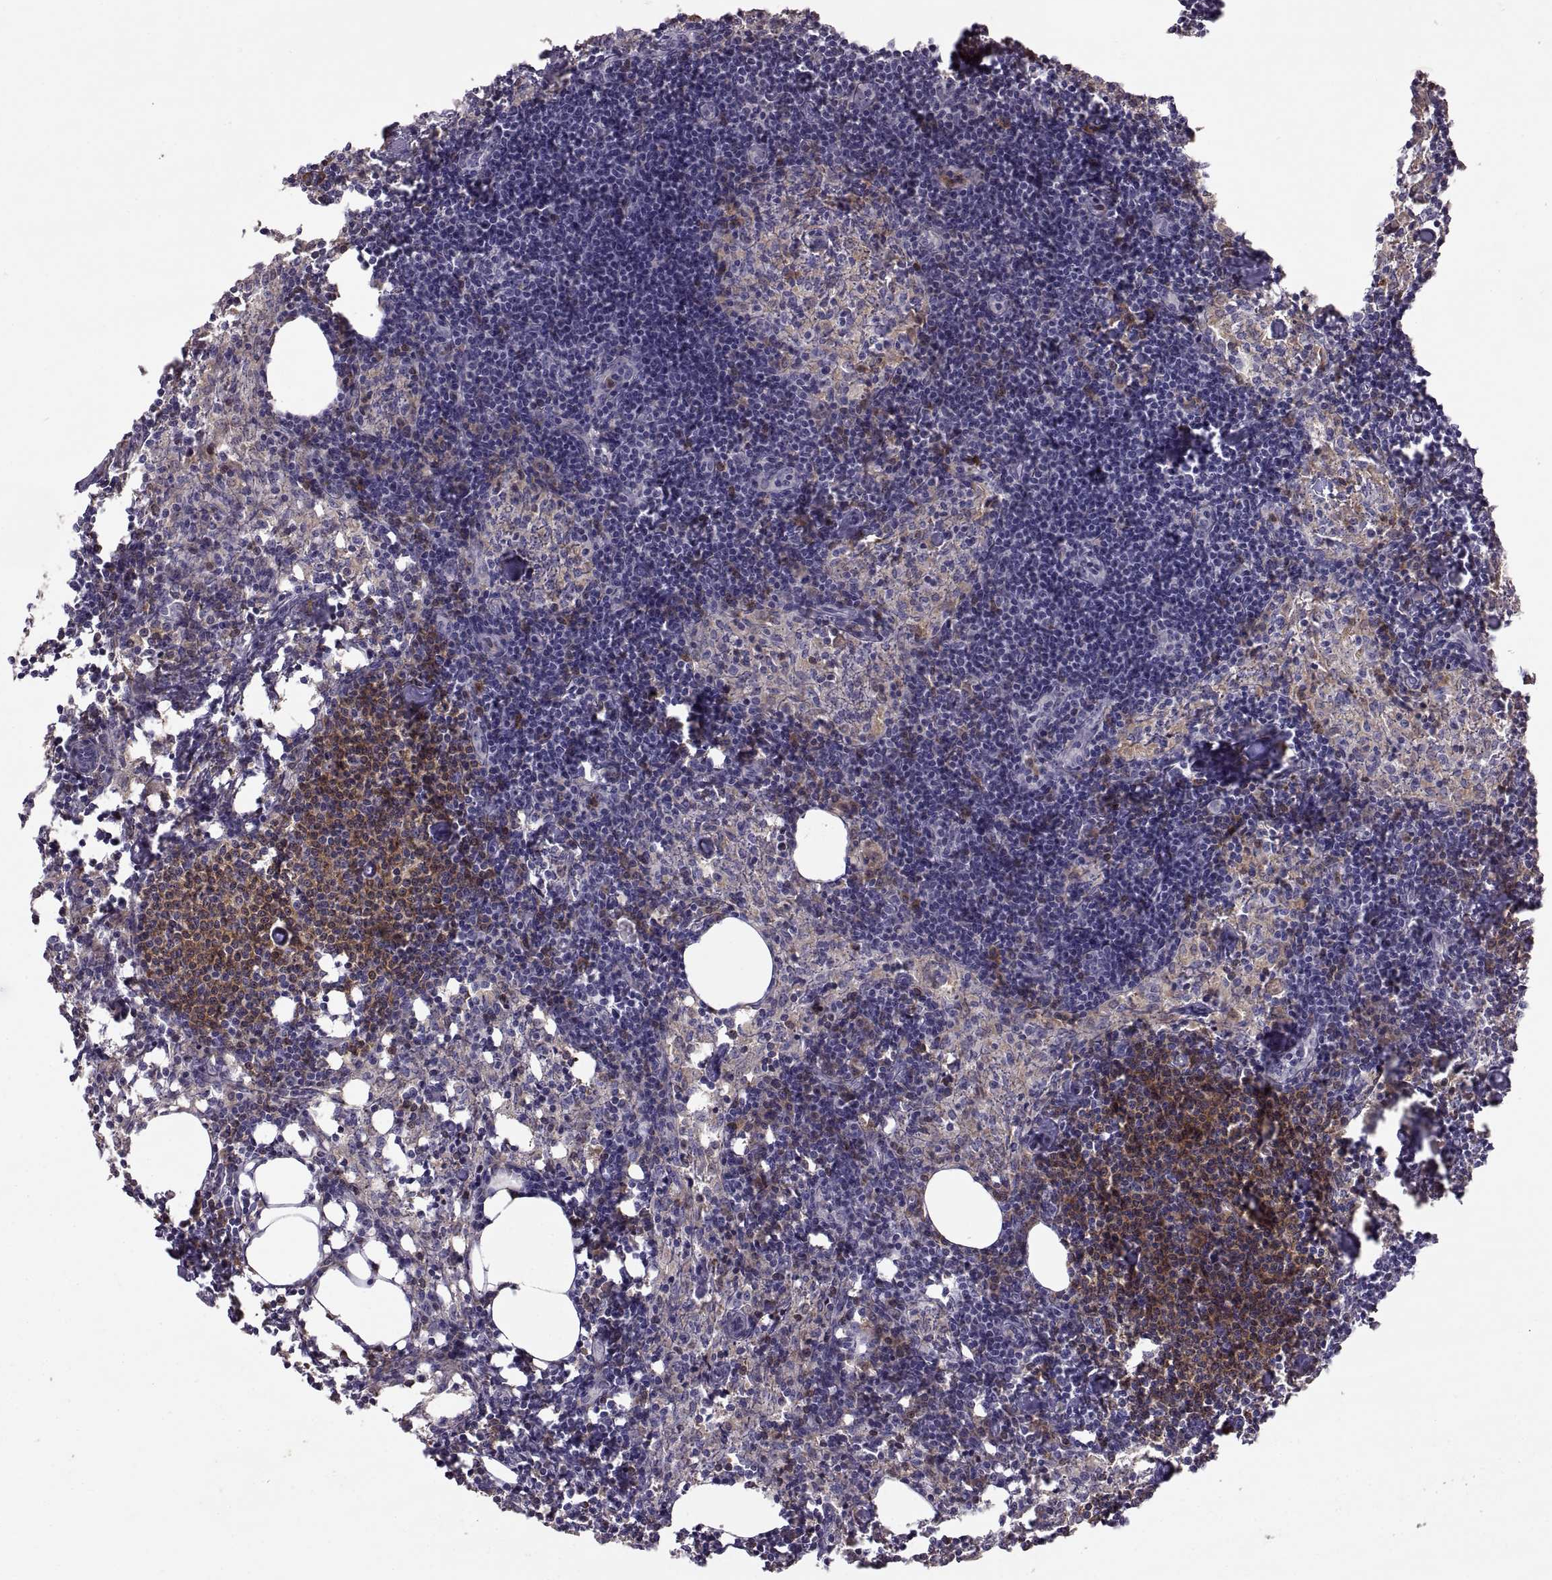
{"staining": {"intensity": "strong", "quantity": ">75%", "location": "cytoplasmic/membranous"}, "tissue": "lymph node", "cell_type": "Germinal center cells", "image_type": "normal", "snomed": [{"axis": "morphology", "description": "Normal tissue, NOS"}, {"axis": "topography", "description": "Lymph node"}], "caption": "Immunohistochemistry (DAB) staining of unremarkable human lymph node shows strong cytoplasmic/membranous protein positivity in about >75% of germinal center cells. (DAB (3,3'-diaminobenzidine) = brown stain, brightfield microscopy at high magnification).", "gene": "DOK3", "patient": {"sex": "female", "age": 52}}